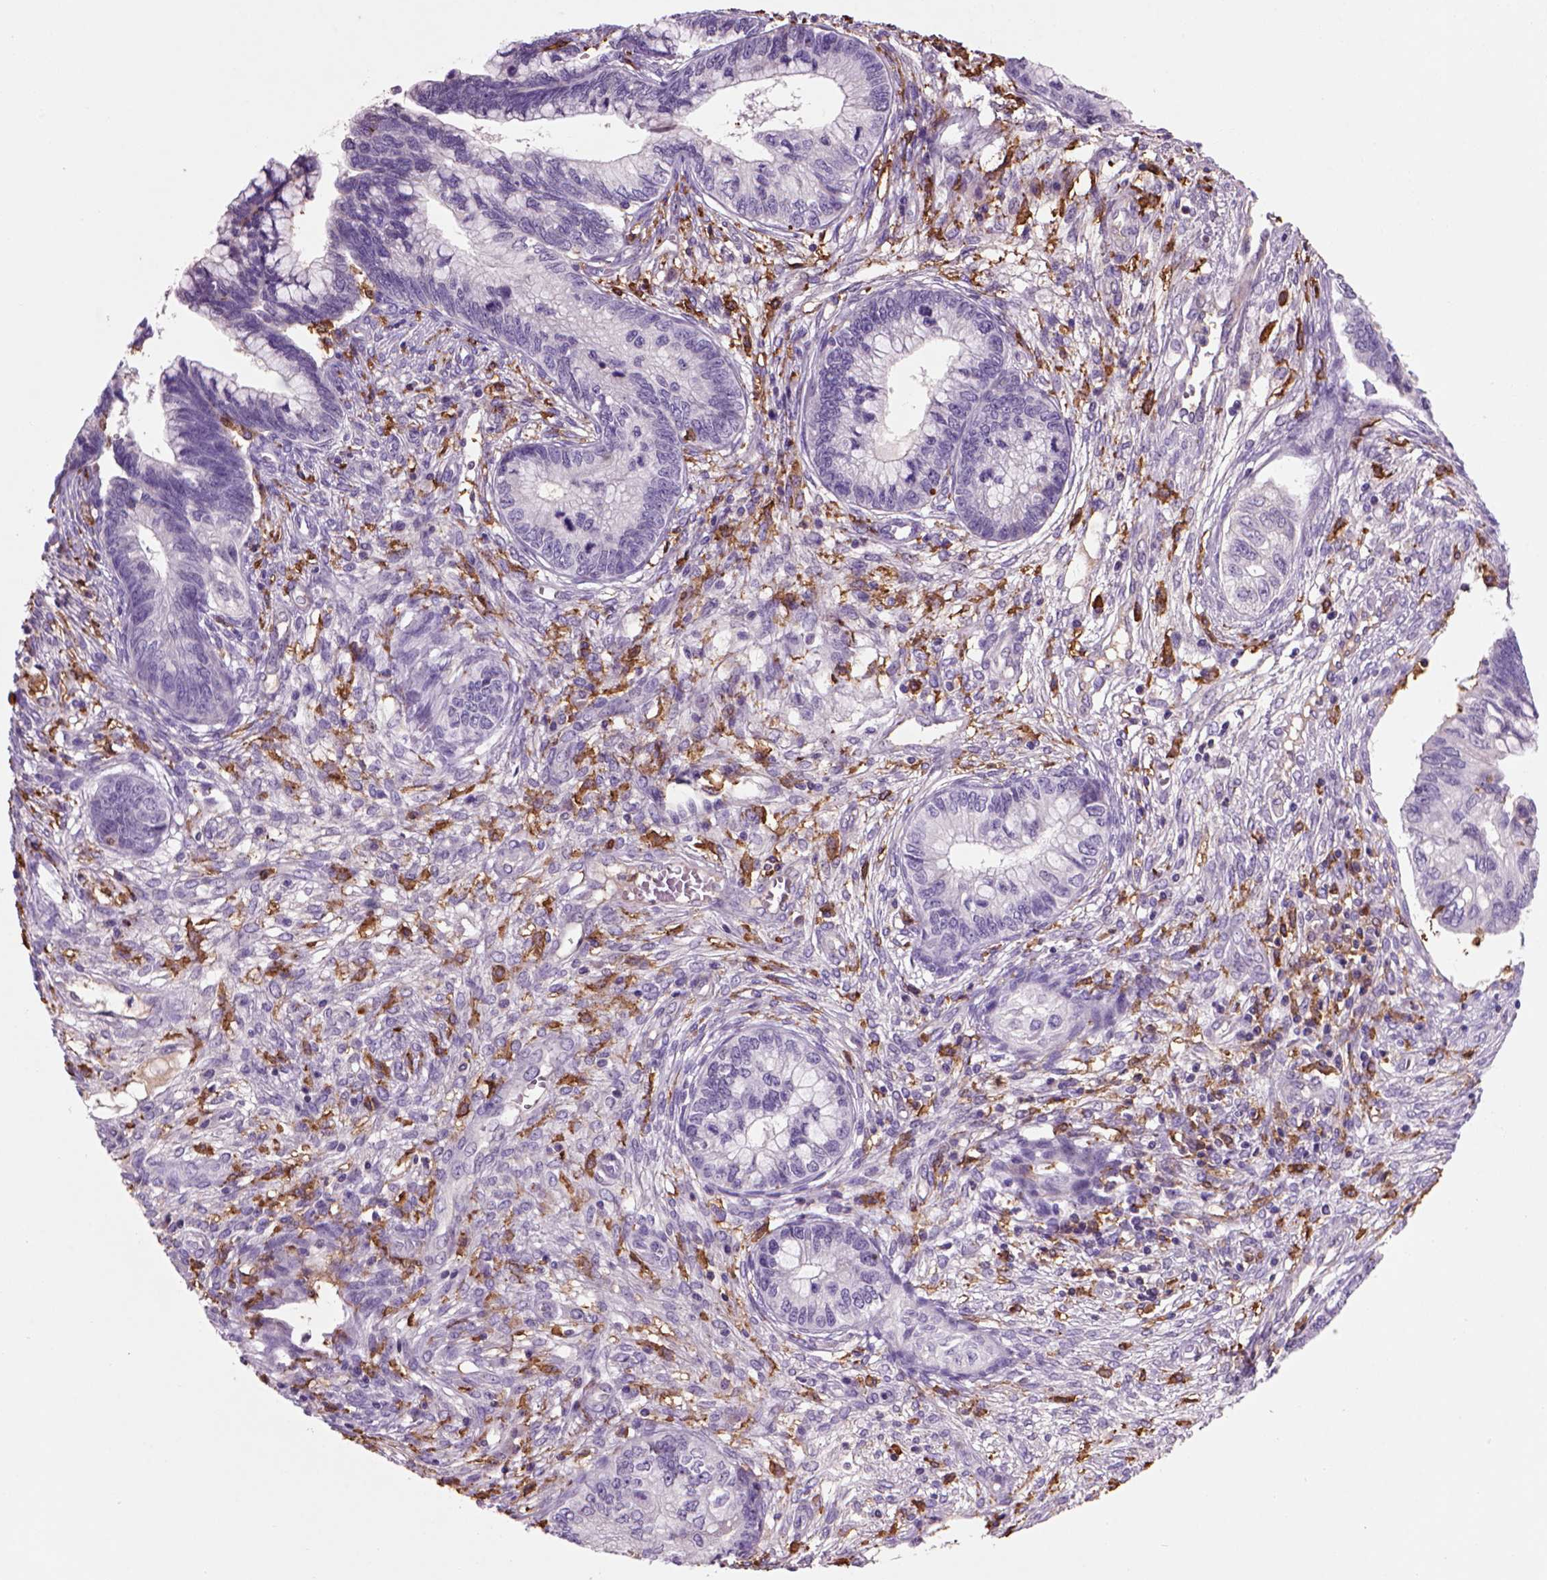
{"staining": {"intensity": "negative", "quantity": "none", "location": "none"}, "tissue": "cervical cancer", "cell_type": "Tumor cells", "image_type": "cancer", "snomed": [{"axis": "morphology", "description": "Adenocarcinoma, NOS"}, {"axis": "topography", "description": "Cervix"}], "caption": "Cervical cancer stained for a protein using immunohistochemistry shows no positivity tumor cells.", "gene": "CD14", "patient": {"sex": "female", "age": 44}}